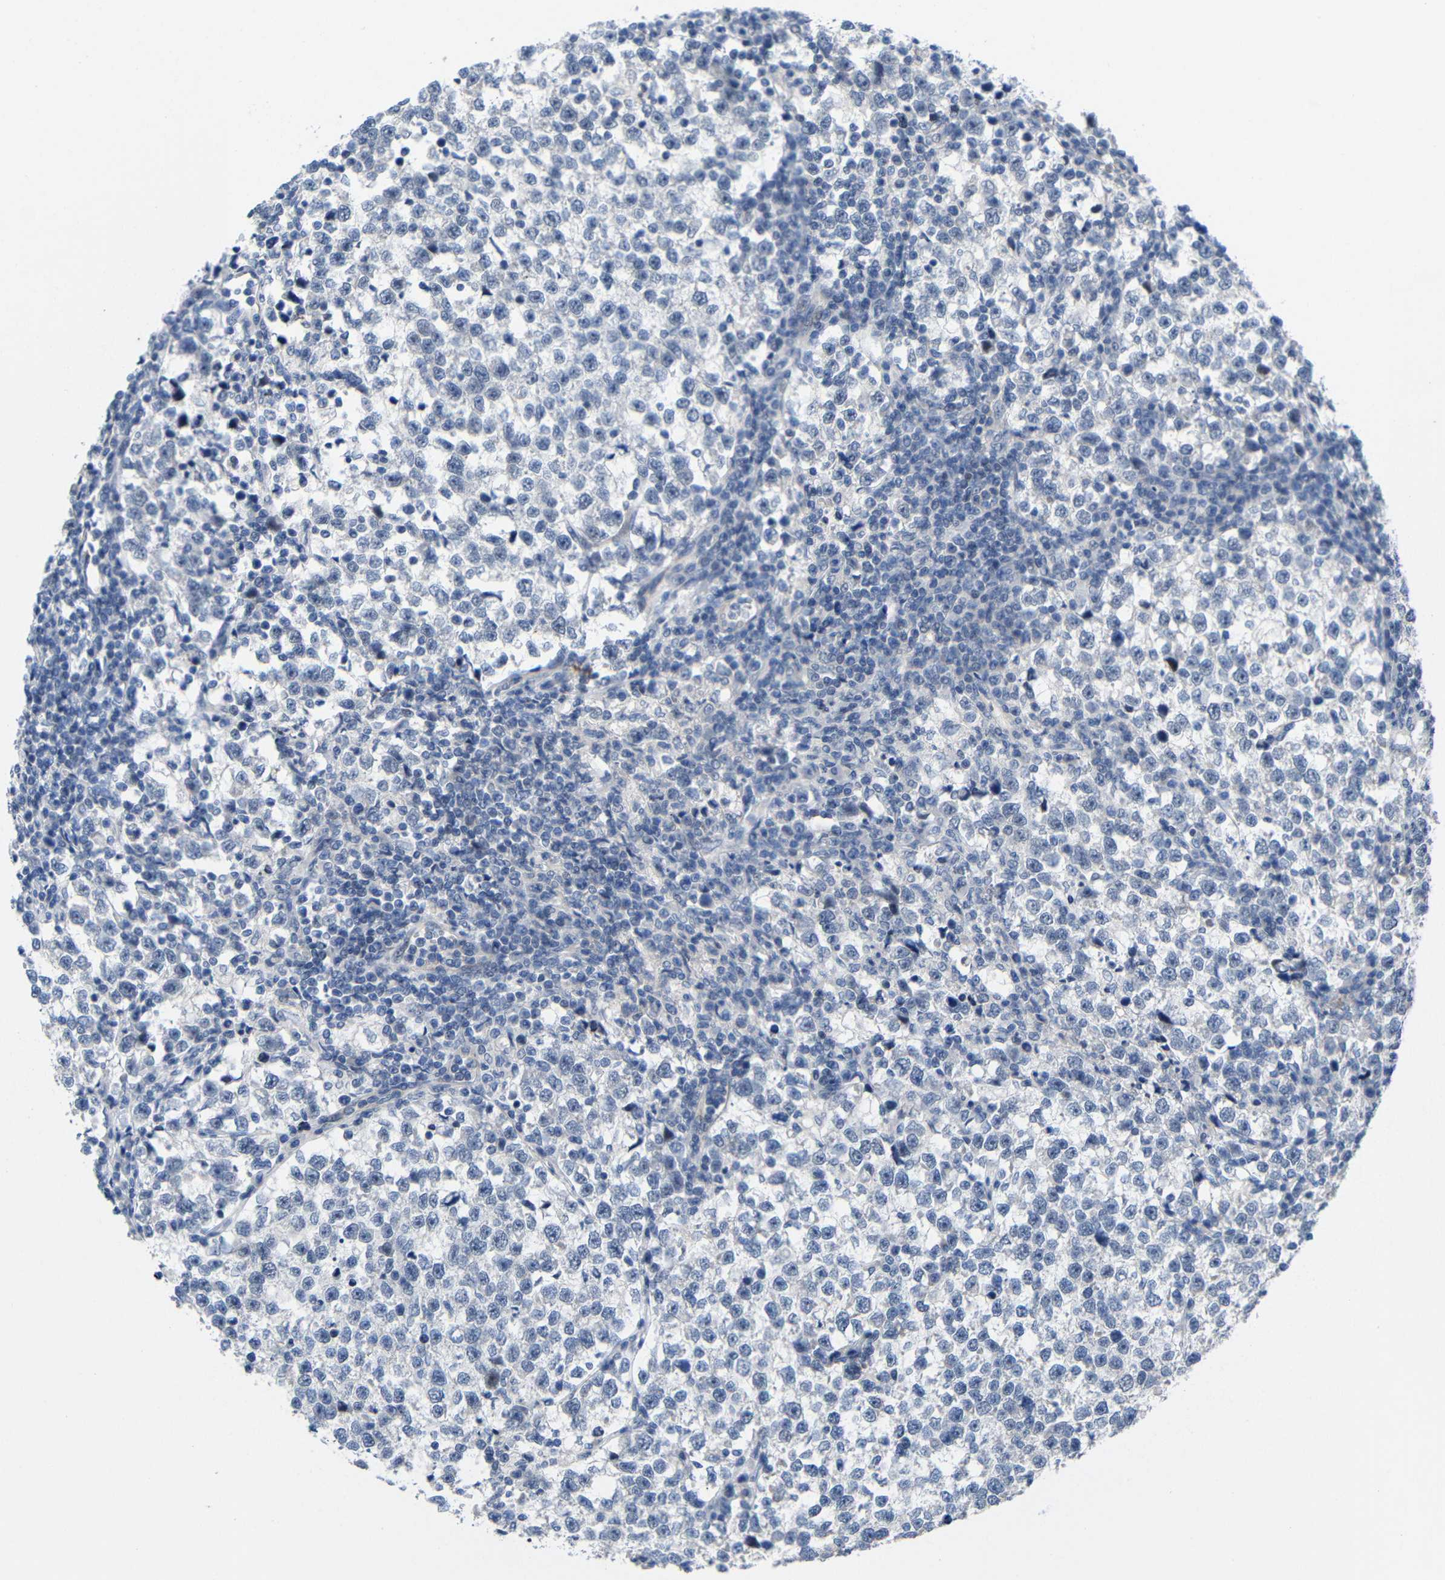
{"staining": {"intensity": "negative", "quantity": "none", "location": "none"}, "tissue": "testis cancer", "cell_type": "Tumor cells", "image_type": "cancer", "snomed": [{"axis": "morphology", "description": "Normal tissue, NOS"}, {"axis": "morphology", "description": "Seminoma, NOS"}, {"axis": "topography", "description": "Testis"}], "caption": "A high-resolution micrograph shows immunohistochemistry (IHC) staining of testis cancer, which demonstrates no significant staining in tumor cells.", "gene": "CMTM1", "patient": {"sex": "male", "age": 43}}